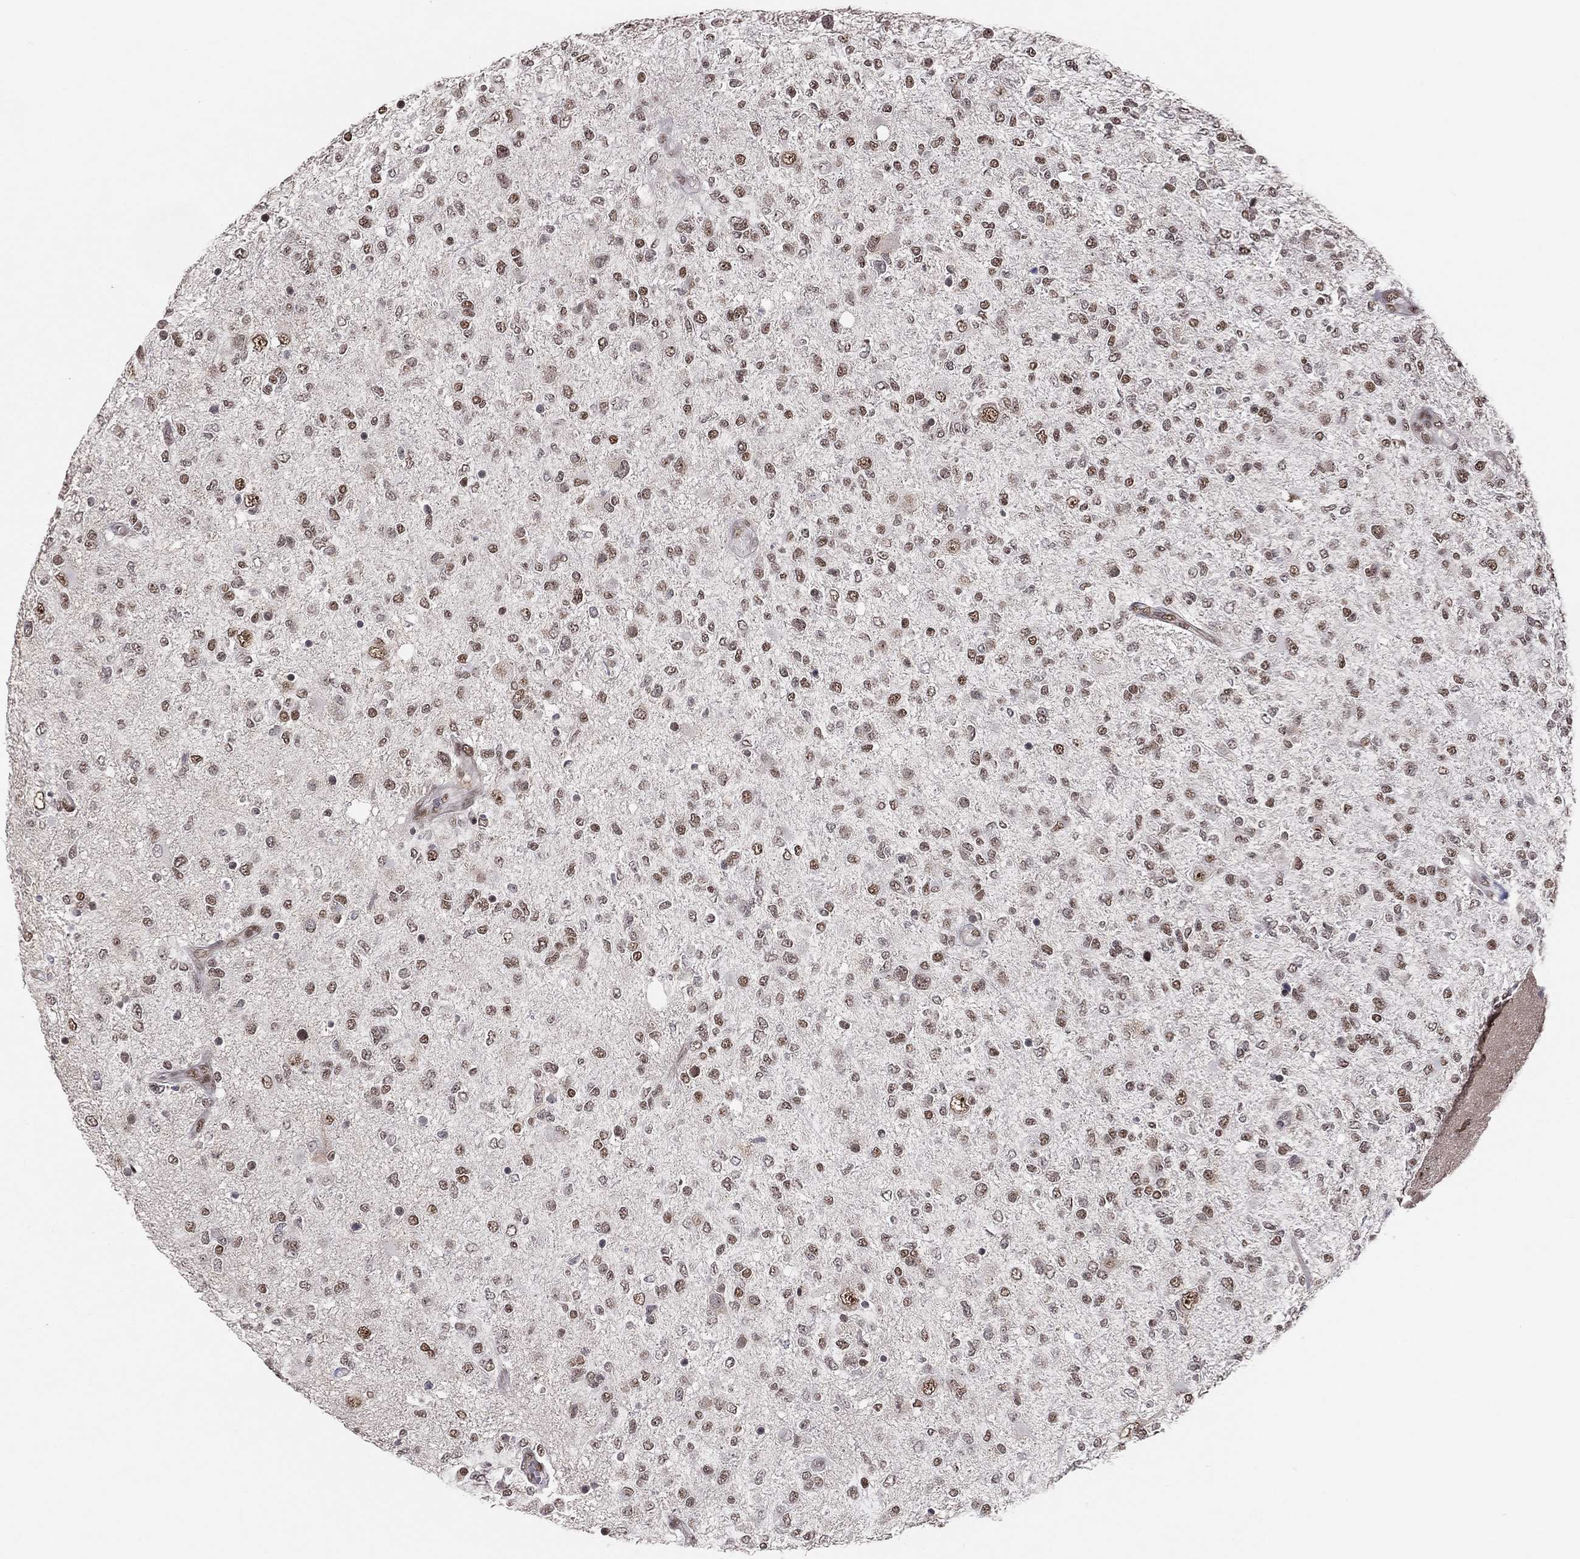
{"staining": {"intensity": "moderate", "quantity": "25%-75%", "location": "nuclear"}, "tissue": "glioma", "cell_type": "Tumor cells", "image_type": "cancer", "snomed": [{"axis": "morphology", "description": "Glioma, malignant, High grade"}, {"axis": "topography", "description": "Cerebral cortex"}], "caption": "A photomicrograph showing moderate nuclear staining in about 25%-75% of tumor cells in high-grade glioma (malignant), as visualized by brown immunohistochemical staining.", "gene": "GPALPP1", "patient": {"sex": "male", "age": 70}}